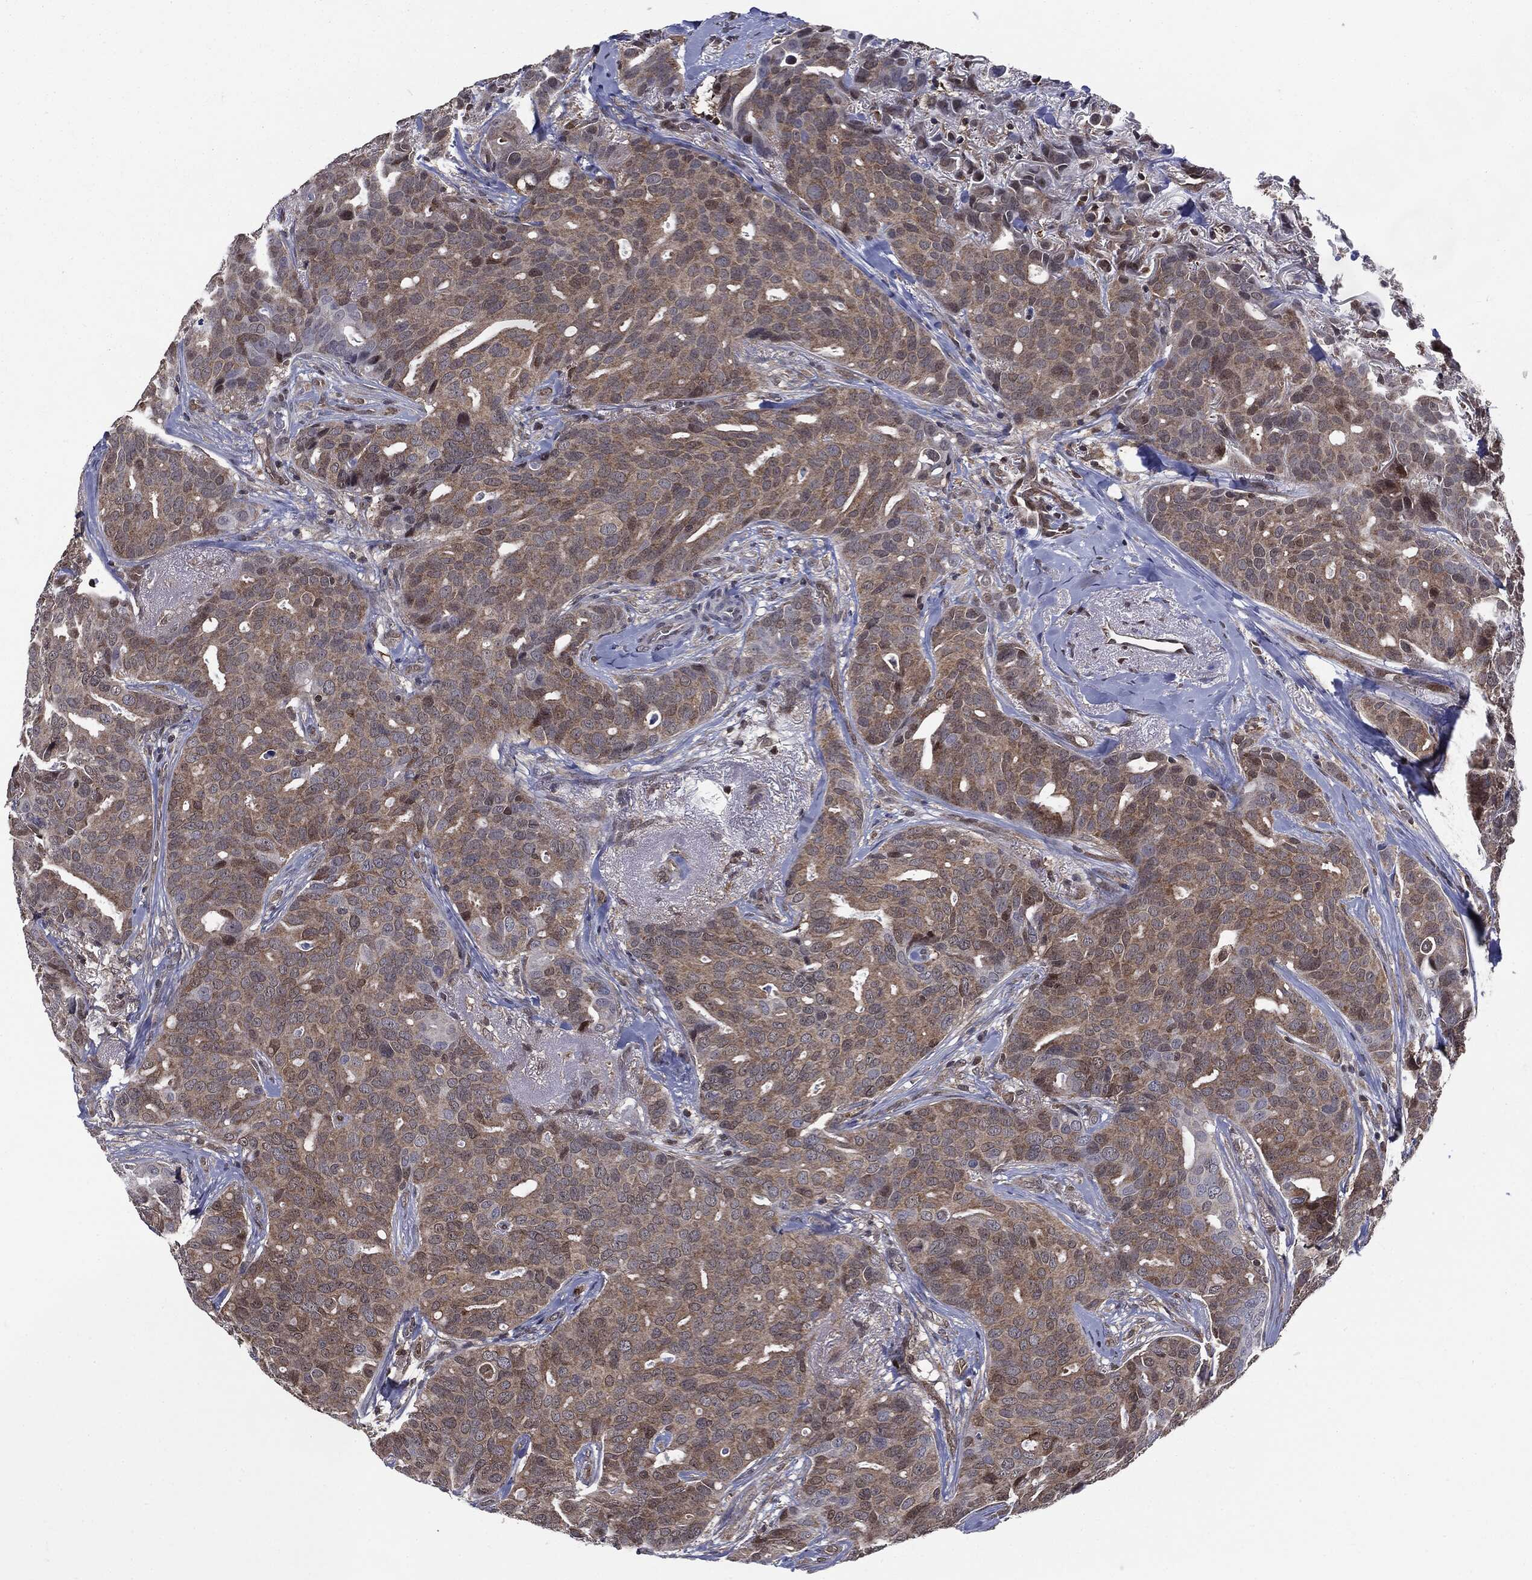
{"staining": {"intensity": "moderate", "quantity": "25%-75%", "location": "cytoplasmic/membranous"}, "tissue": "breast cancer", "cell_type": "Tumor cells", "image_type": "cancer", "snomed": [{"axis": "morphology", "description": "Duct carcinoma"}, {"axis": "topography", "description": "Breast"}], "caption": "Human infiltrating ductal carcinoma (breast) stained for a protein (brown) shows moderate cytoplasmic/membranous positive positivity in approximately 25%-75% of tumor cells.", "gene": "GPI", "patient": {"sex": "female", "age": 54}}